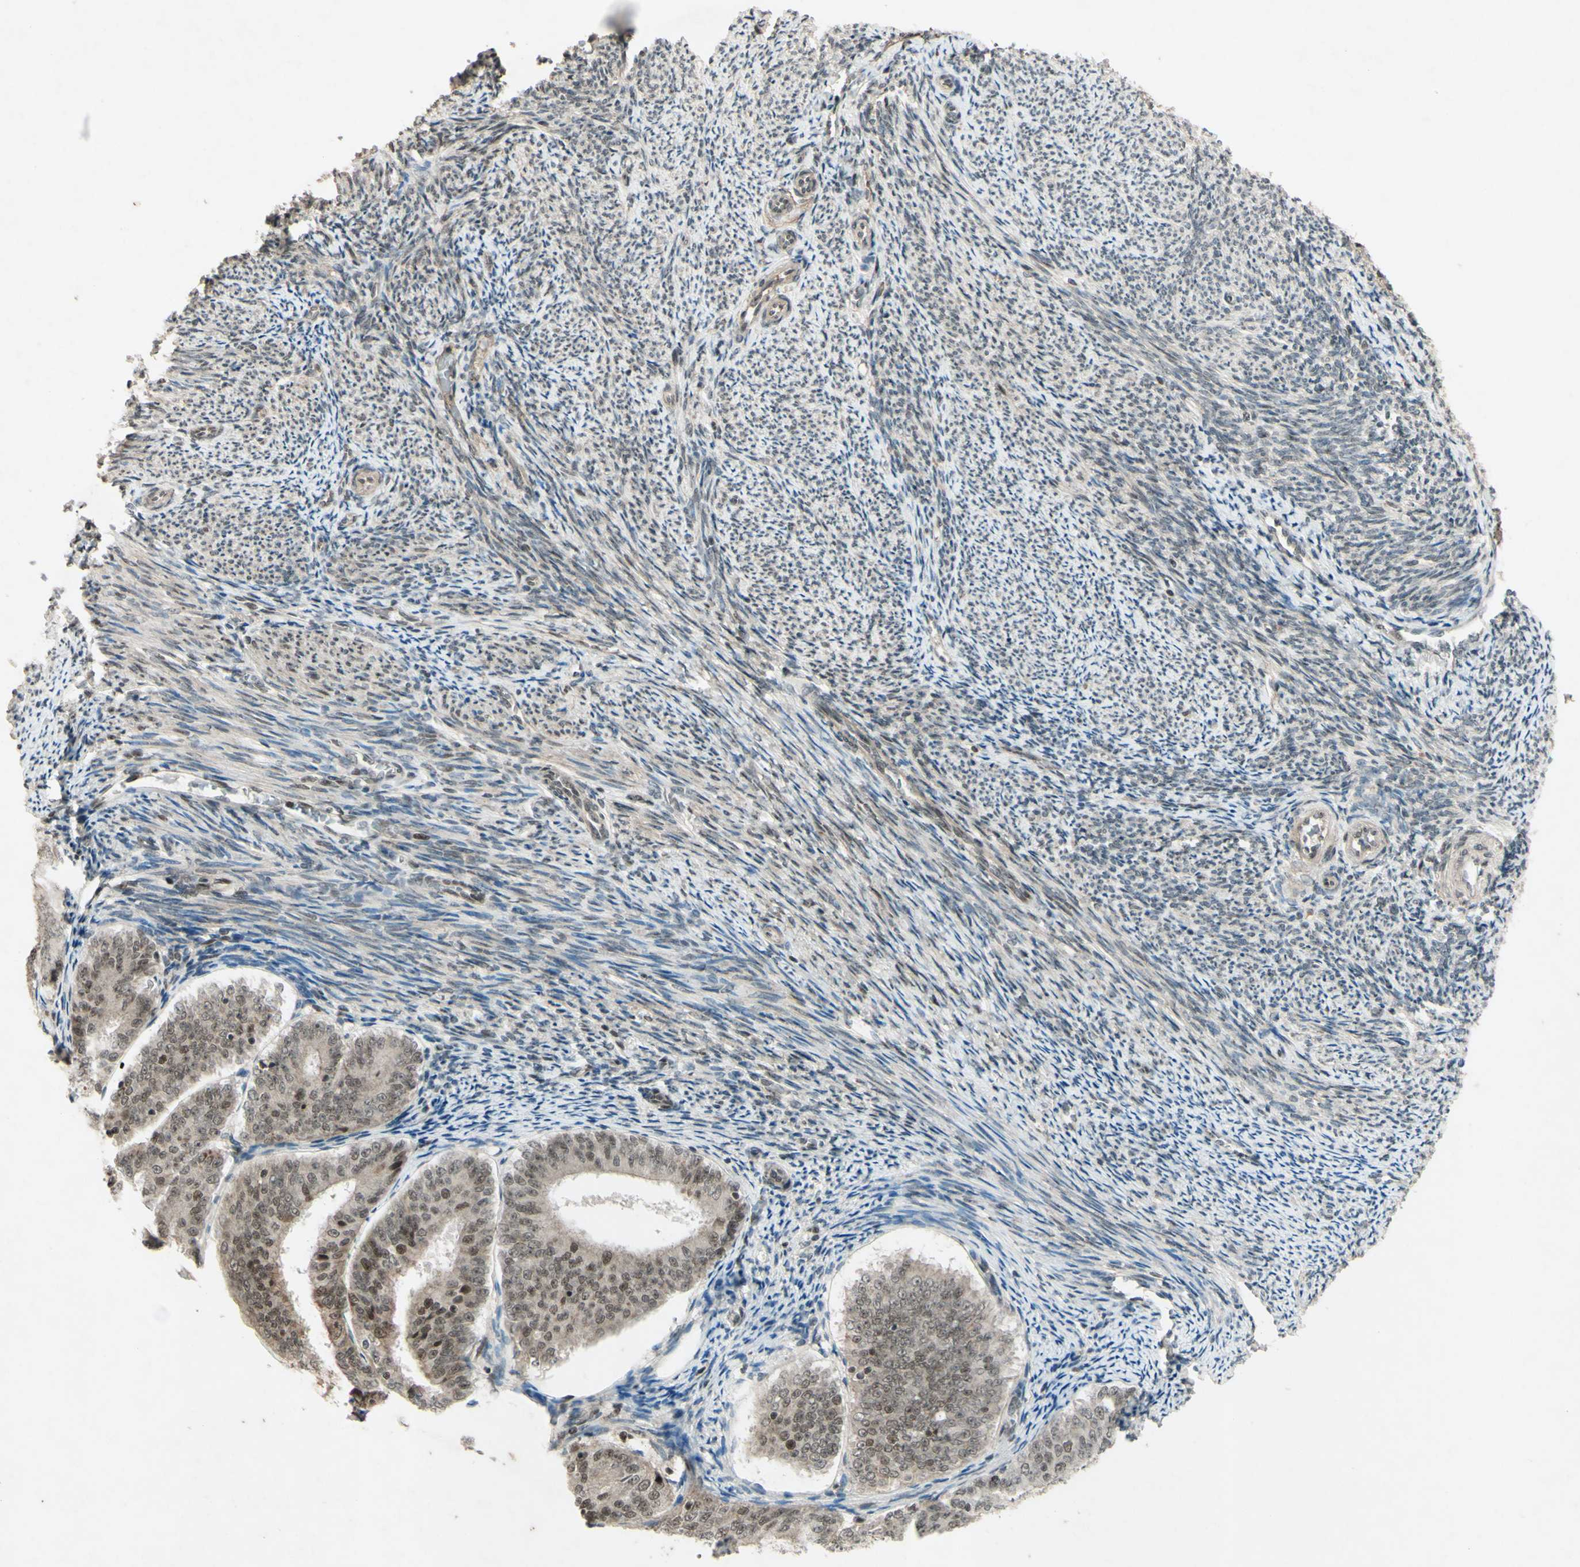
{"staining": {"intensity": "weak", "quantity": ">75%", "location": "nuclear"}, "tissue": "endometrial cancer", "cell_type": "Tumor cells", "image_type": "cancer", "snomed": [{"axis": "morphology", "description": "Adenocarcinoma, NOS"}, {"axis": "topography", "description": "Endometrium"}], "caption": "Endometrial cancer (adenocarcinoma) stained with a brown dye exhibits weak nuclear positive expression in approximately >75% of tumor cells.", "gene": "SNW1", "patient": {"sex": "female", "age": 63}}